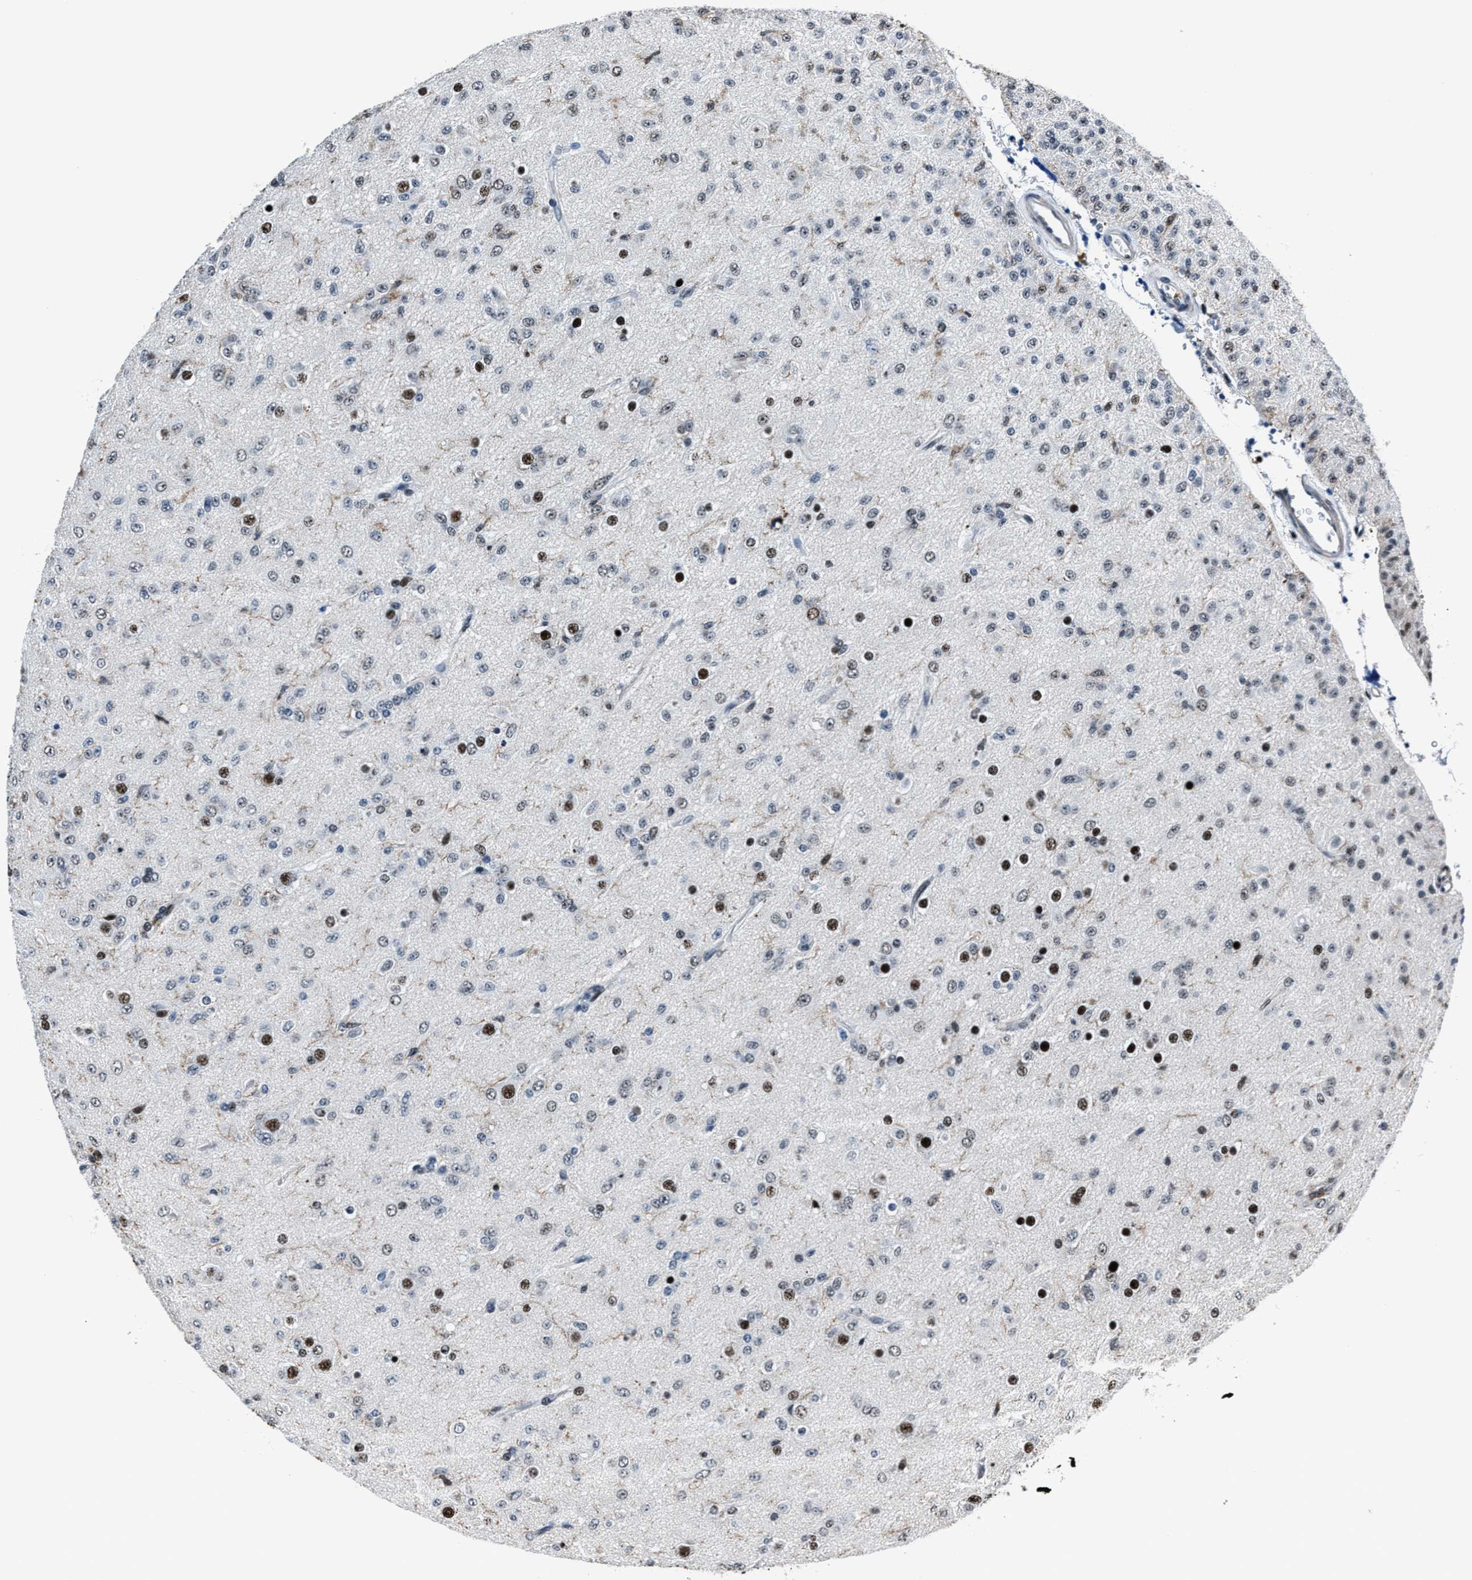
{"staining": {"intensity": "moderate", "quantity": "25%-75%", "location": "nuclear"}, "tissue": "glioma", "cell_type": "Tumor cells", "image_type": "cancer", "snomed": [{"axis": "morphology", "description": "Glioma, malignant, Low grade"}, {"axis": "topography", "description": "Brain"}], "caption": "Immunohistochemical staining of glioma reveals medium levels of moderate nuclear positivity in about 25%-75% of tumor cells.", "gene": "PPIE", "patient": {"sex": "male", "age": 65}}